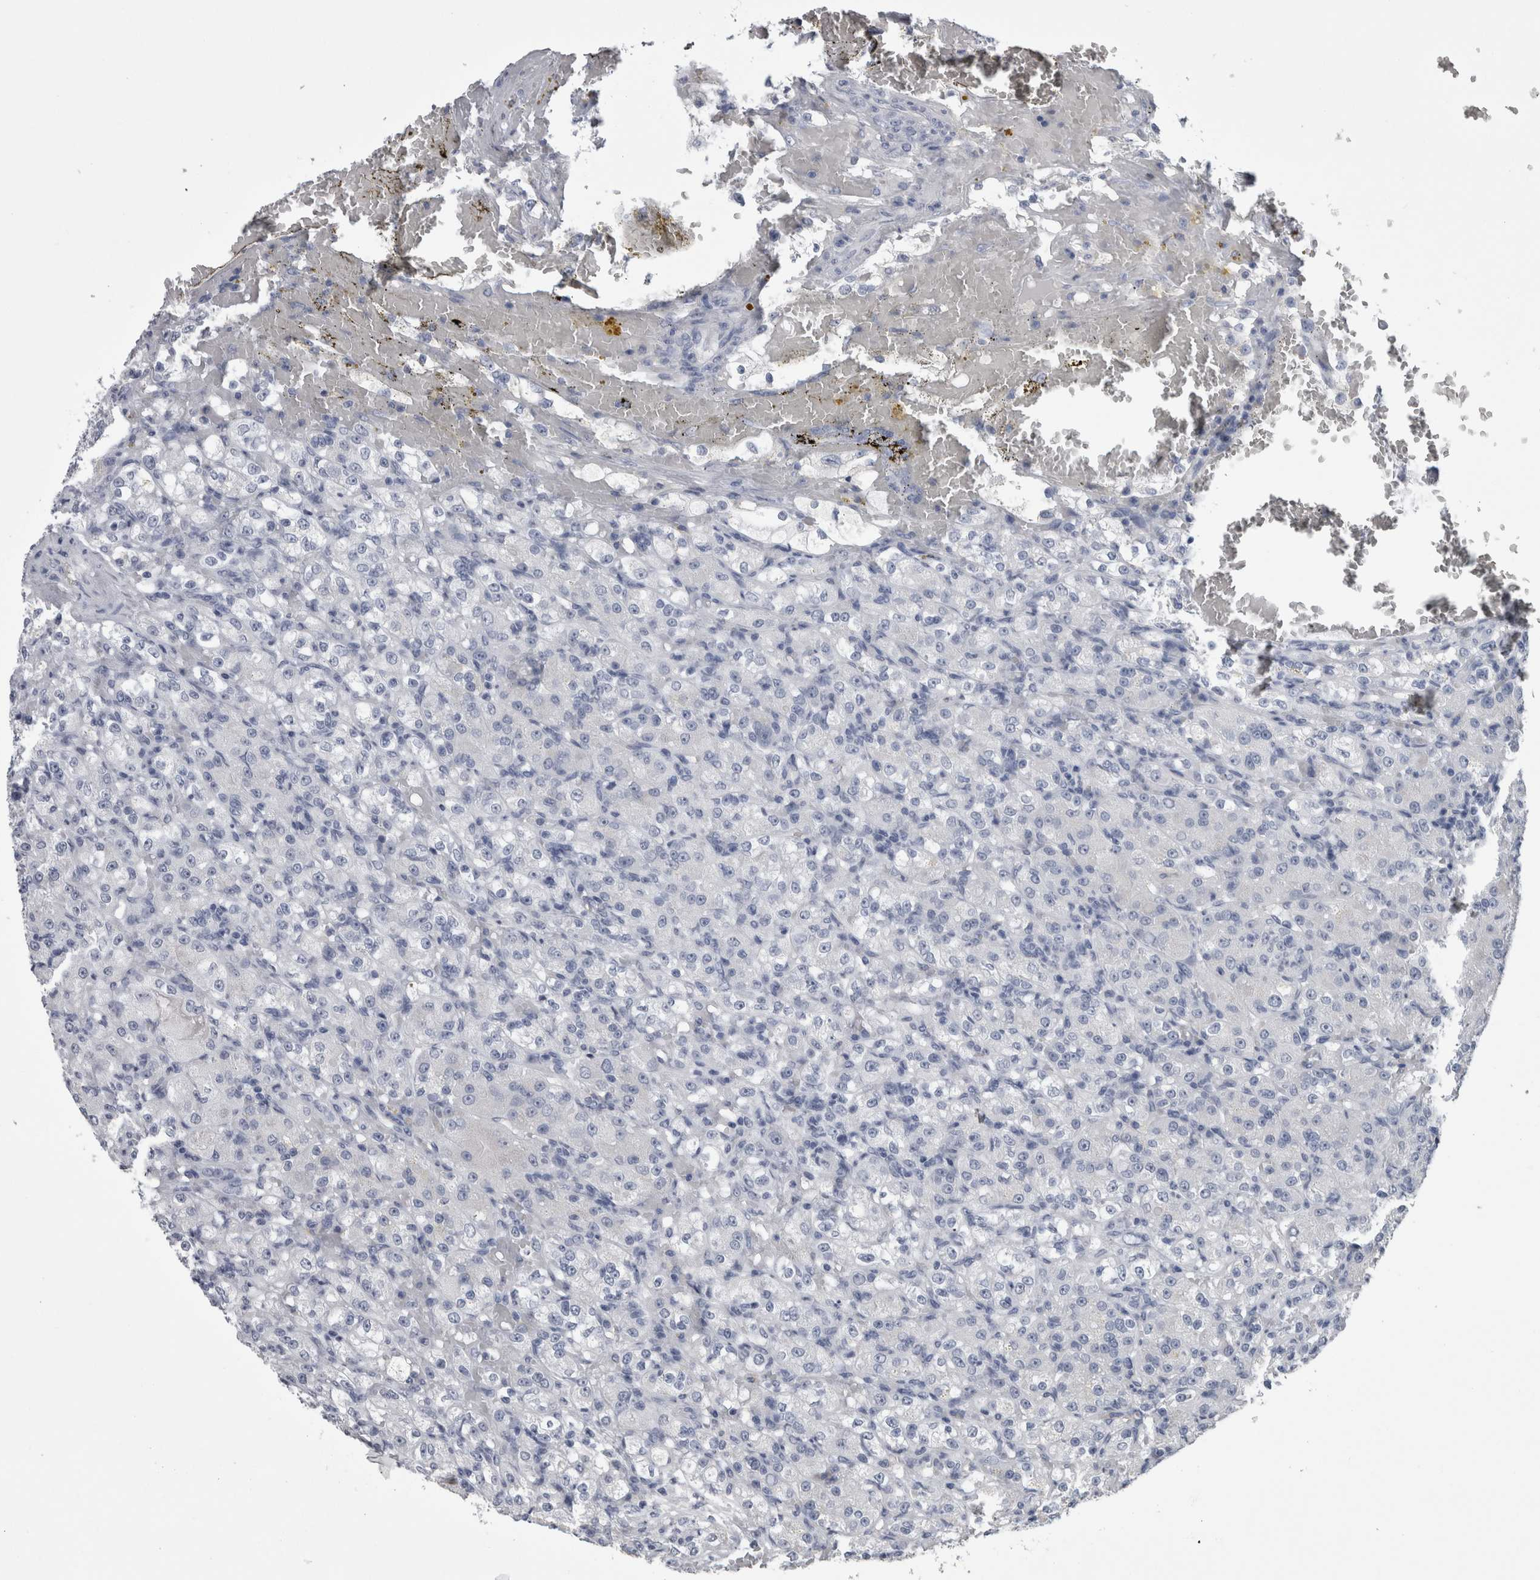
{"staining": {"intensity": "negative", "quantity": "none", "location": "none"}, "tissue": "renal cancer", "cell_type": "Tumor cells", "image_type": "cancer", "snomed": [{"axis": "morphology", "description": "Normal tissue, NOS"}, {"axis": "morphology", "description": "Adenocarcinoma, NOS"}, {"axis": "topography", "description": "Kidney"}], "caption": "Immunohistochemical staining of renal cancer (adenocarcinoma) reveals no significant staining in tumor cells. (Immunohistochemistry (ihc), brightfield microscopy, high magnification).", "gene": "PAX5", "patient": {"sex": "male", "age": 61}}